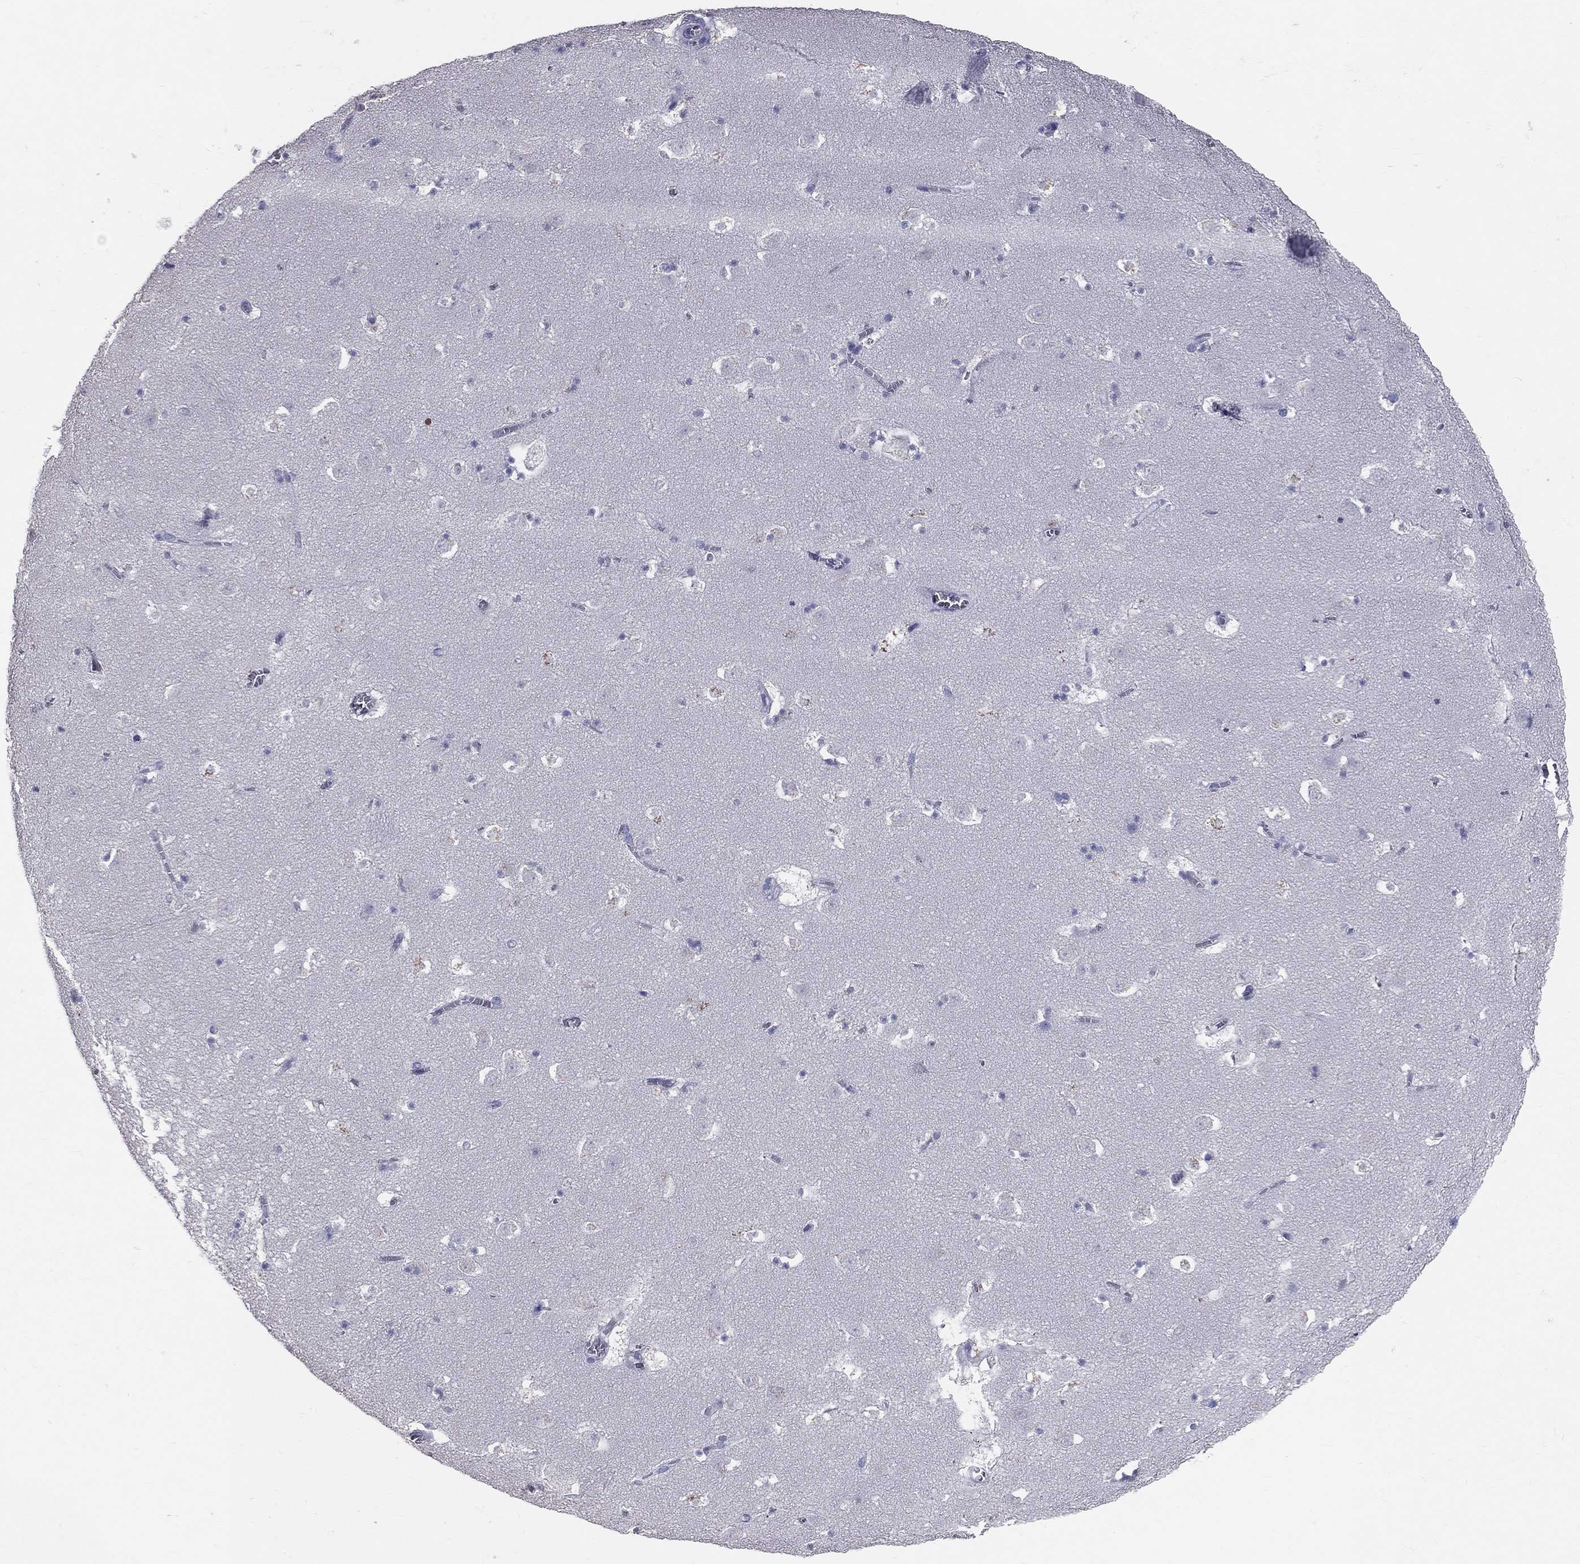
{"staining": {"intensity": "negative", "quantity": "none", "location": "none"}, "tissue": "caudate", "cell_type": "Glial cells", "image_type": "normal", "snomed": [{"axis": "morphology", "description": "Normal tissue, NOS"}, {"axis": "topography", "description": "Lateral ventricle wall"}], "caption": "Immunohistochemistry micrograph of benign caudate: human caudate stained with DAB (3,3'-diaminobenzidine) displays no significant protein expression in glial cells.", "gene": "TFPI2", "patient": {"sex": "female", "age": 42}}